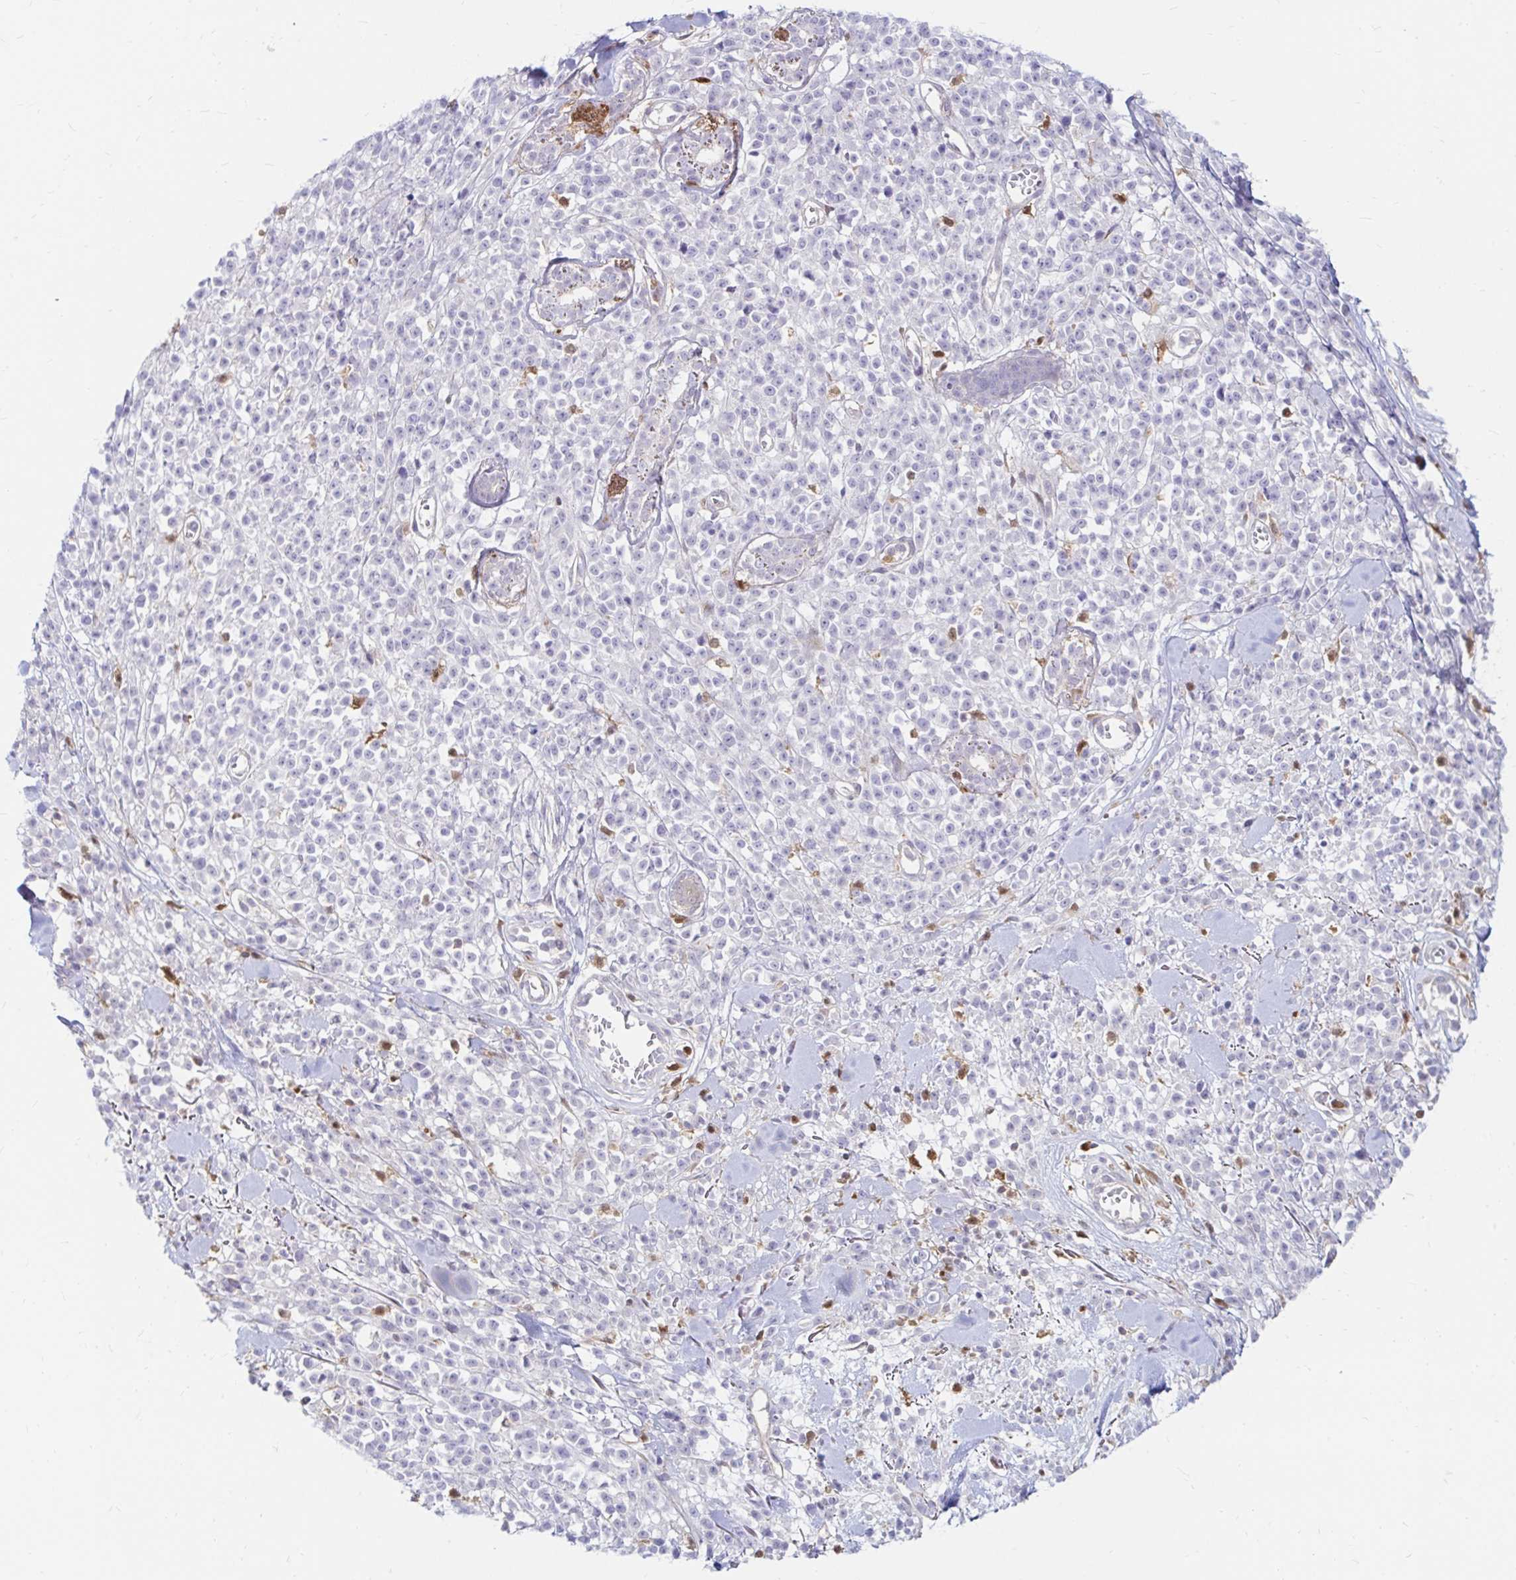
{"staining": {"intensity": "negative", "quantity": "none", "location": "none"}, "tissue": "melanoma", "cell_type": "Tumor cells", "image_type": "cancer", "snomed": [{"axis": "morphology", "description": "Malignant melanoma, NOS"}, {"axis": "topography", "description": "Skin"}, {"axis": "topography", "description": "Skin of trunk"}], "caption": "Image shows no significant protein staining in tumor cells of malignant melanoma. (DAB immunohistochemistry, high magnification).", "gene": "PYCARD", "patient": {"sex": "male", "age": 74}}